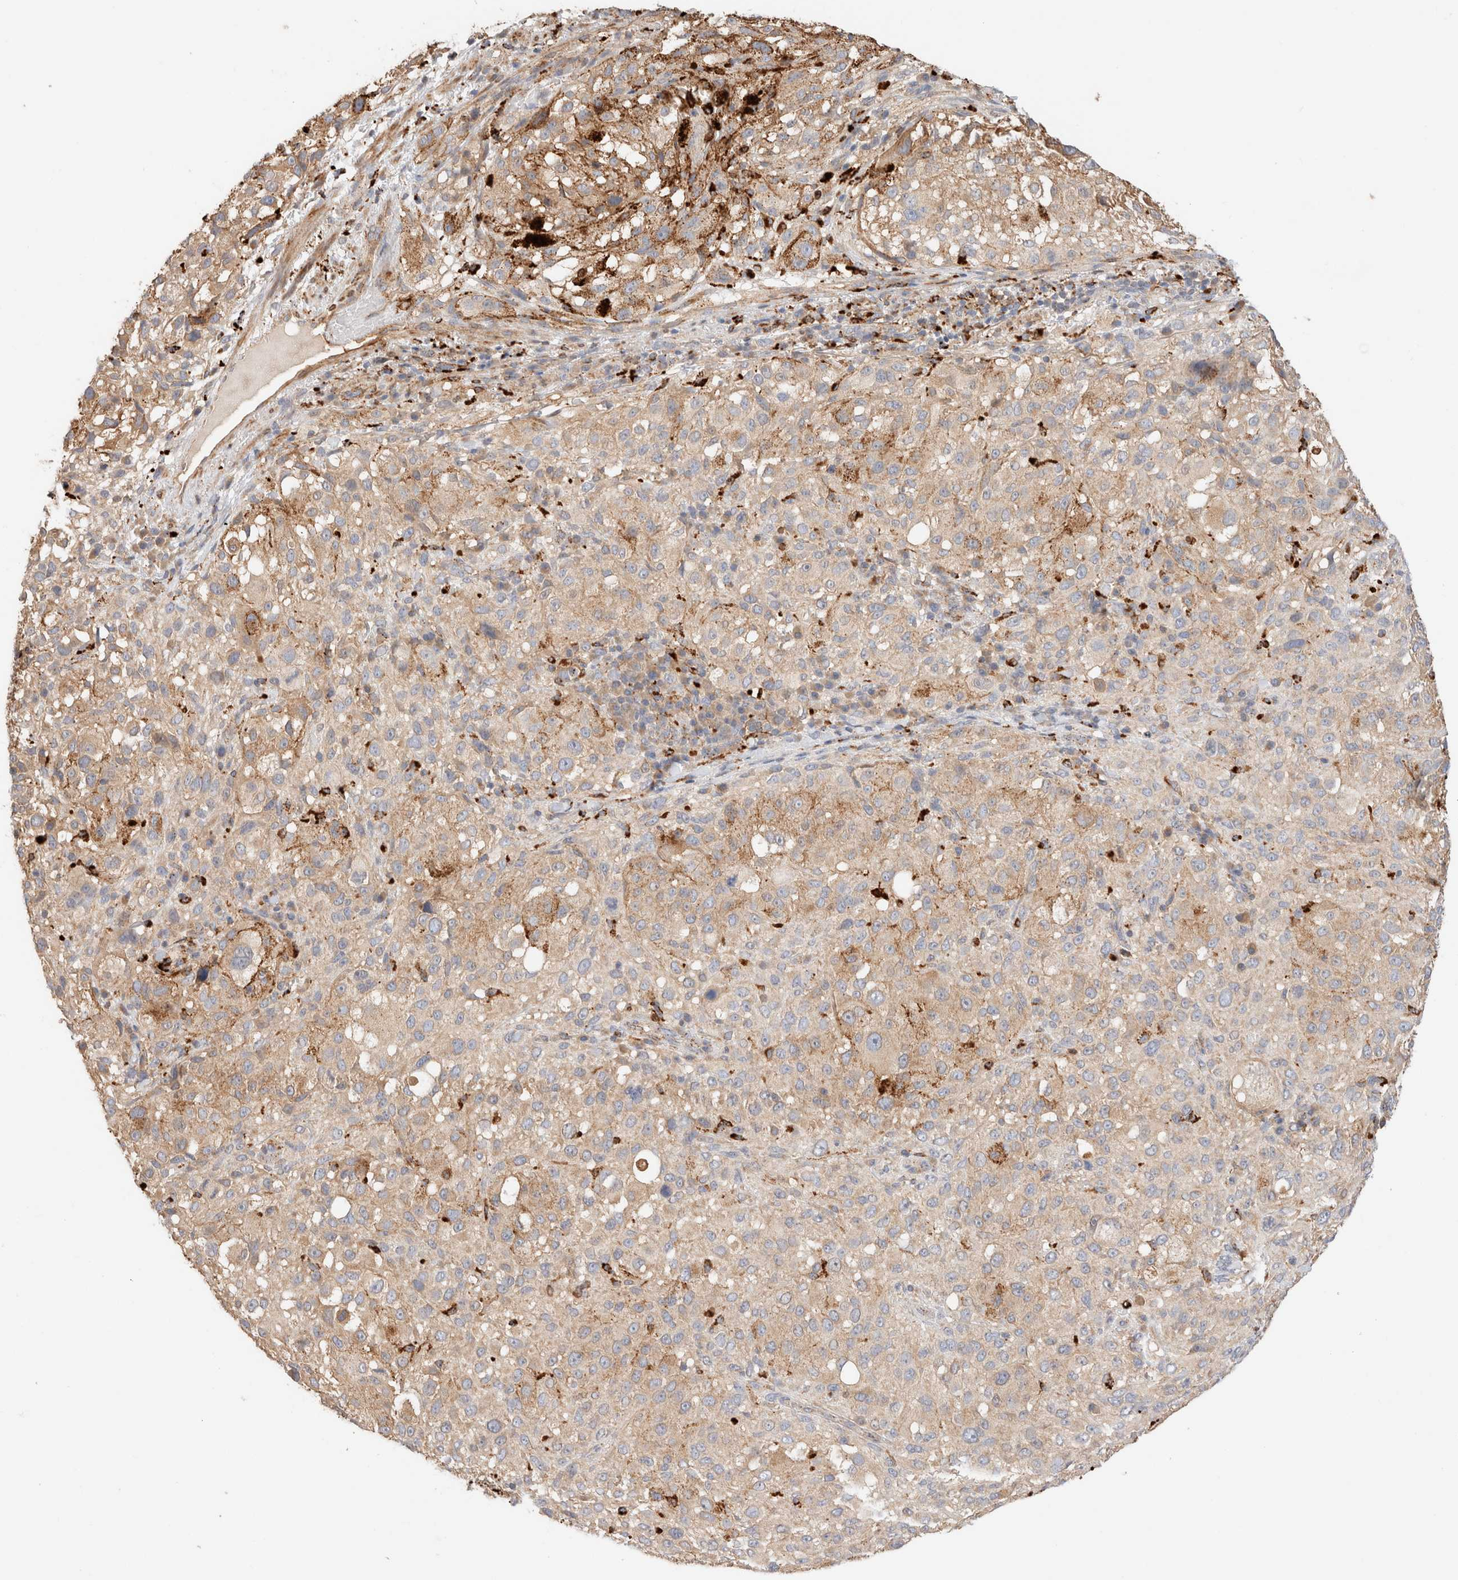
{"staining": {"intensity": "weak", "quantity": ">75%", "location": "cytoplasmic/membranous"}, "tissue": "melanoma", "cell_type": "Tumor cells", "image_type": "cancer", "snomed": [{"axis": "morphology", "description": "Necrosis, NOS"}, {"axis": "morphology", "description": "Malignant melanoma, NOS"}, {"axis": "topography", "description": "Skin"}], "caption": "A low amount of weak cytoplasmic/membranous expression is identified in approximately >75% of tumor cells in melanoma tissue.", "gene": "RABEPK", "patient": {"sex": "female", "age": 87}}